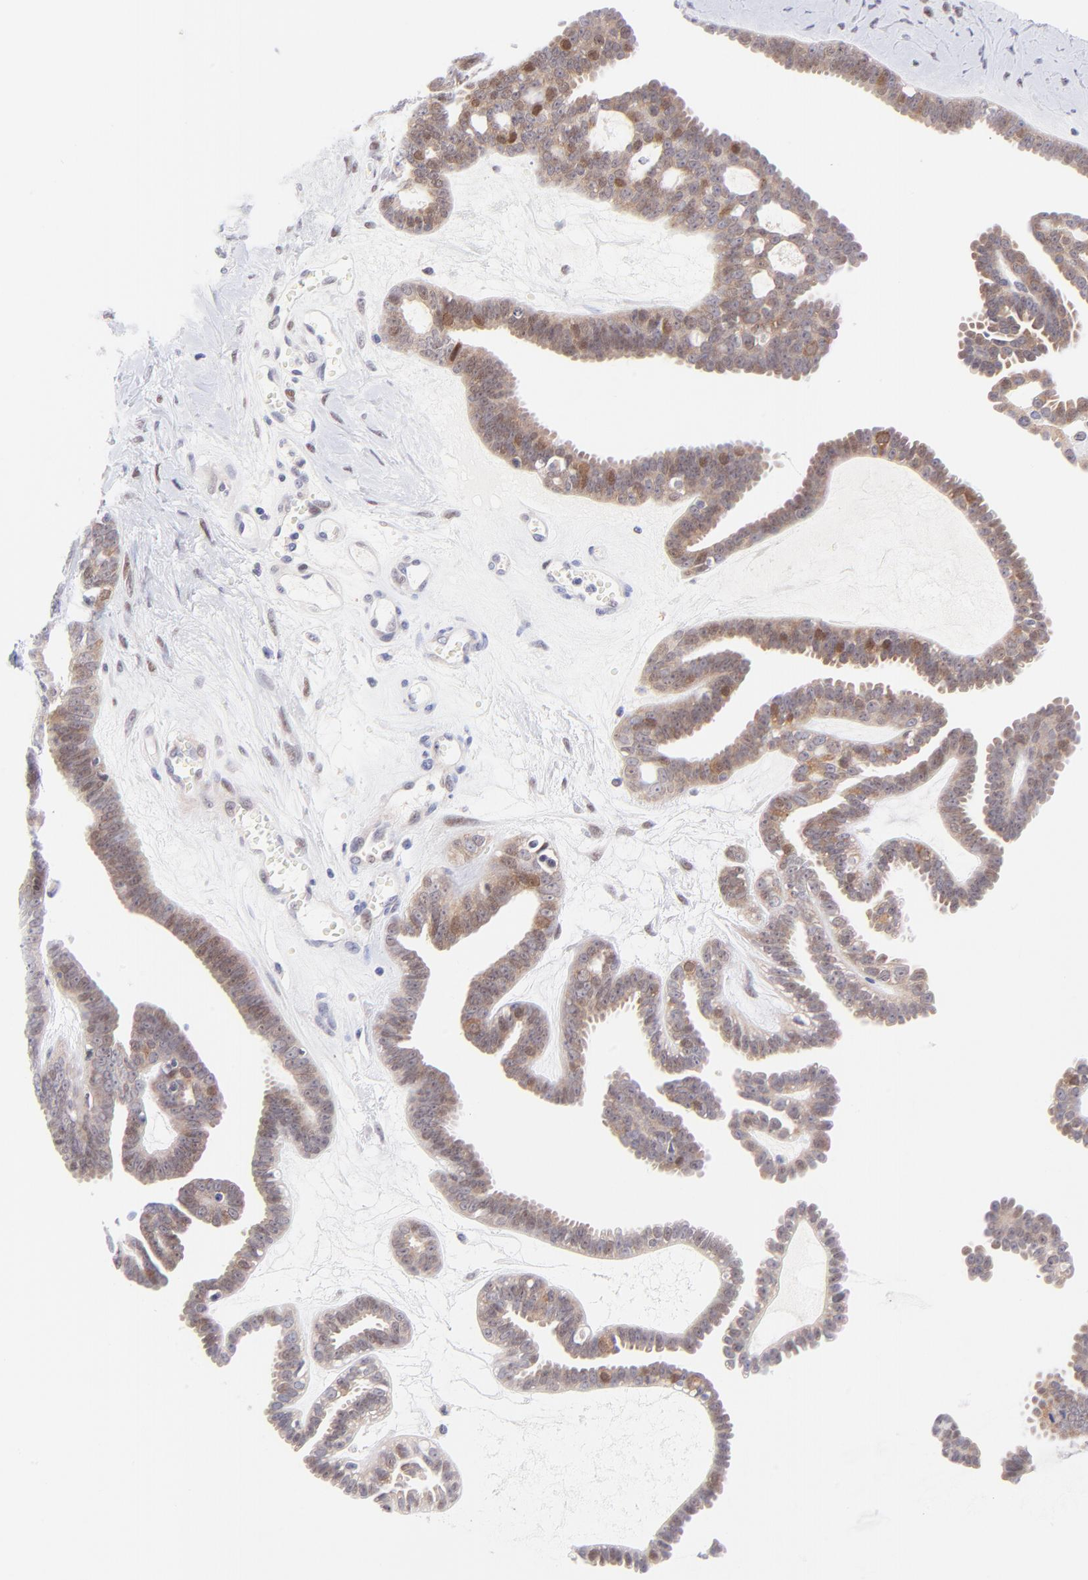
{"staining": {"intensity": "weak", "quantity": "<25%", "location": "nuclear"}, "tissue": "ovarian cancer", "cell_type": "Tumor cells", "image_type": "cancer", "snomed": [{"axis": "morphology", "description": "Cystadenocarcinoma, serous, NOS"}, {"axis": "topography", "description": "Ovary"}], "caption": "There is no significant staining in tumor cells of ovarian serous cystadenocarcinoma.", "gene": "PBDC1", "patient": {"sex": "female", "age": 71}}